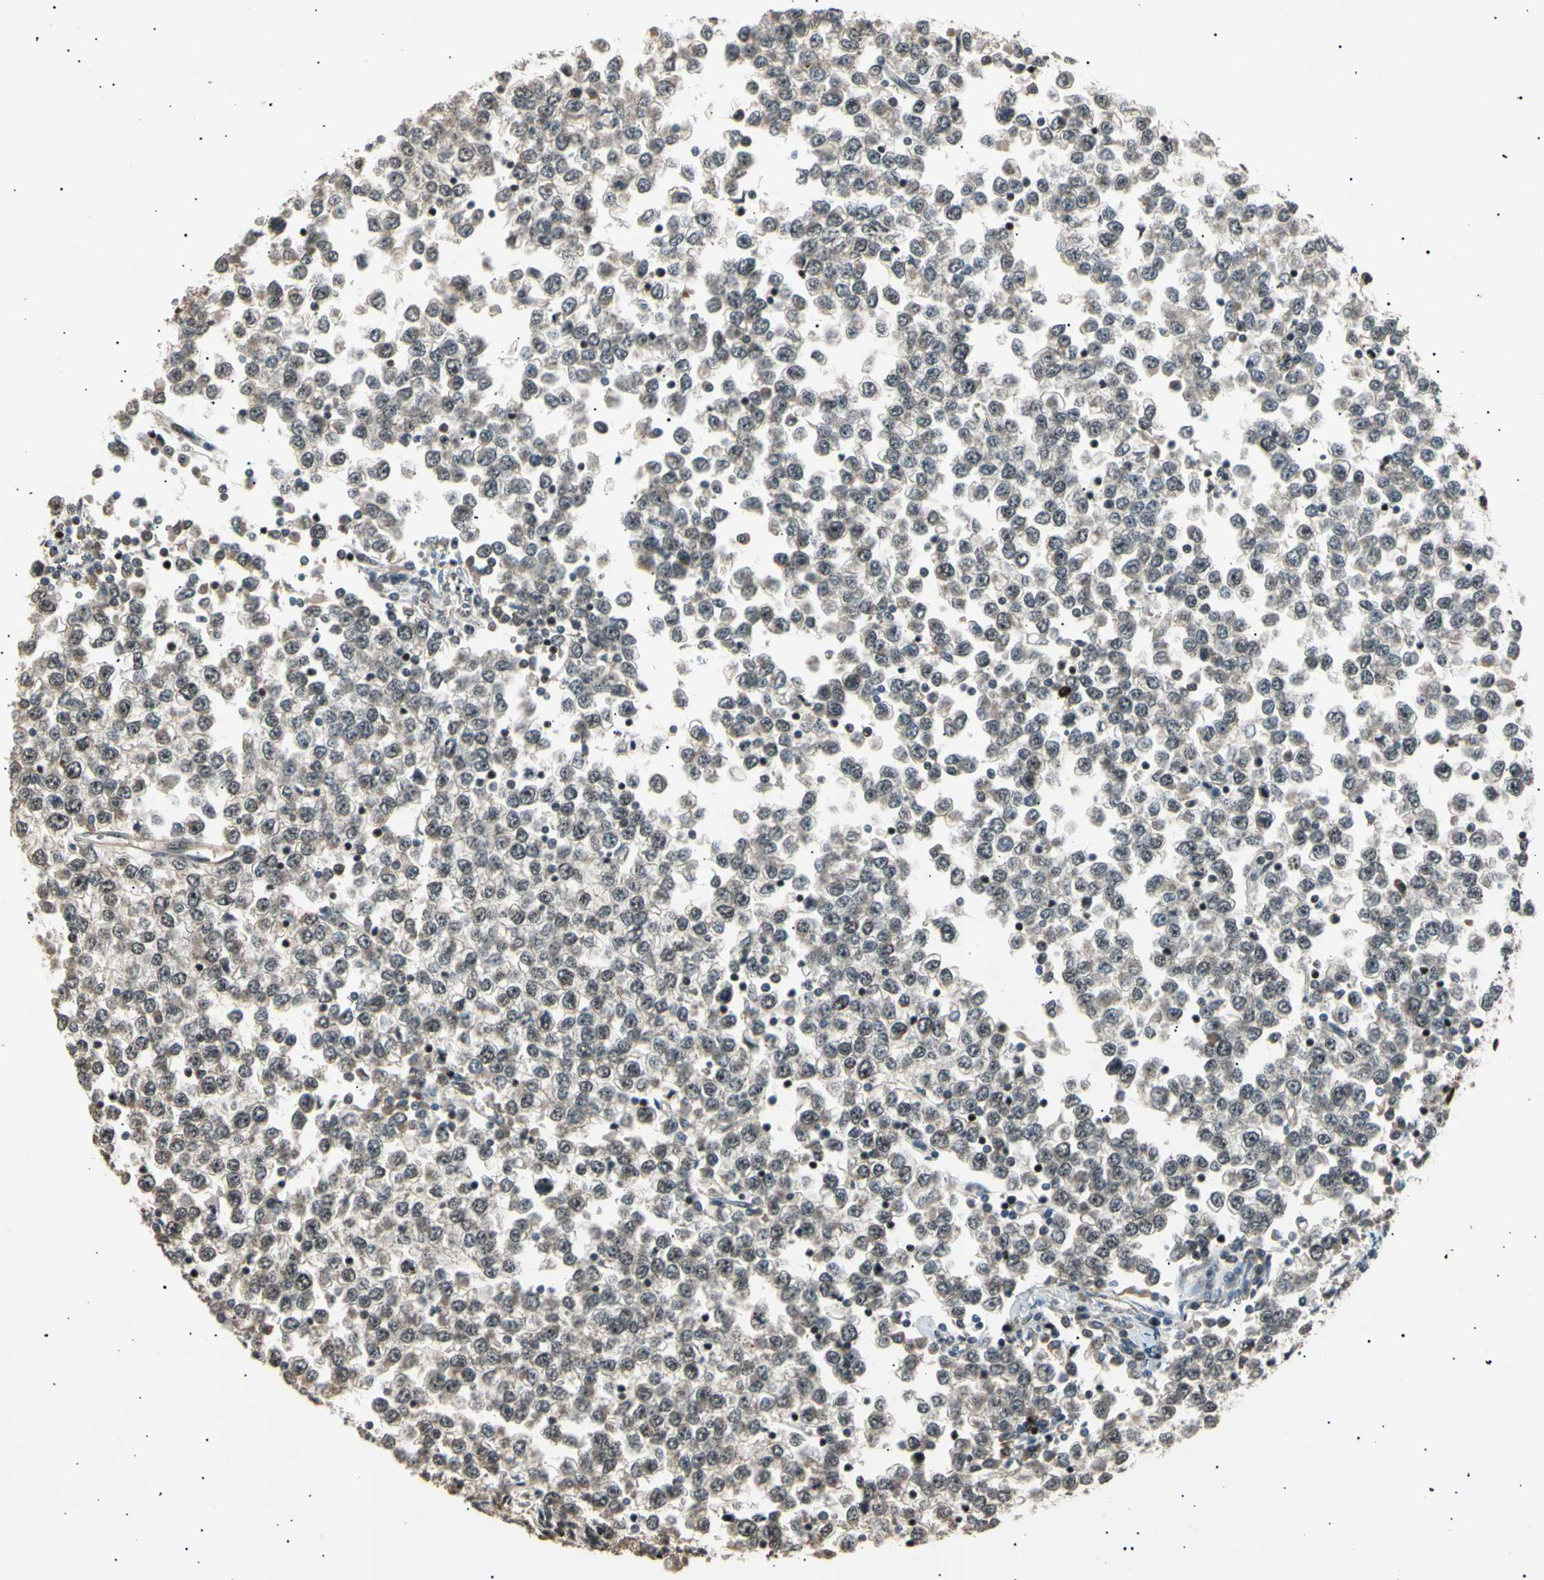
{"staining": {"intensity": "weak", "quantity": "25%-75%", "location": "cytoplasmic/membranous,nuclear"}, "tissue": "testis cancer", "cell_type": "Tumor cells", "image_type": "cancer", "snomed": [{"axis": "morphology", "description": "Seminoma, NOS"}, {"axis": "topography", "description": "Testis"}], "caption": "Immunohistochemical staining of seminoma (testis) shows low levels of weak cytoplasmic/membranous and nuclear protein expression in about 25%-75% of tumor cells.", "gene": "NUAK2", "patient": {"sex": "male", "age": 65}}